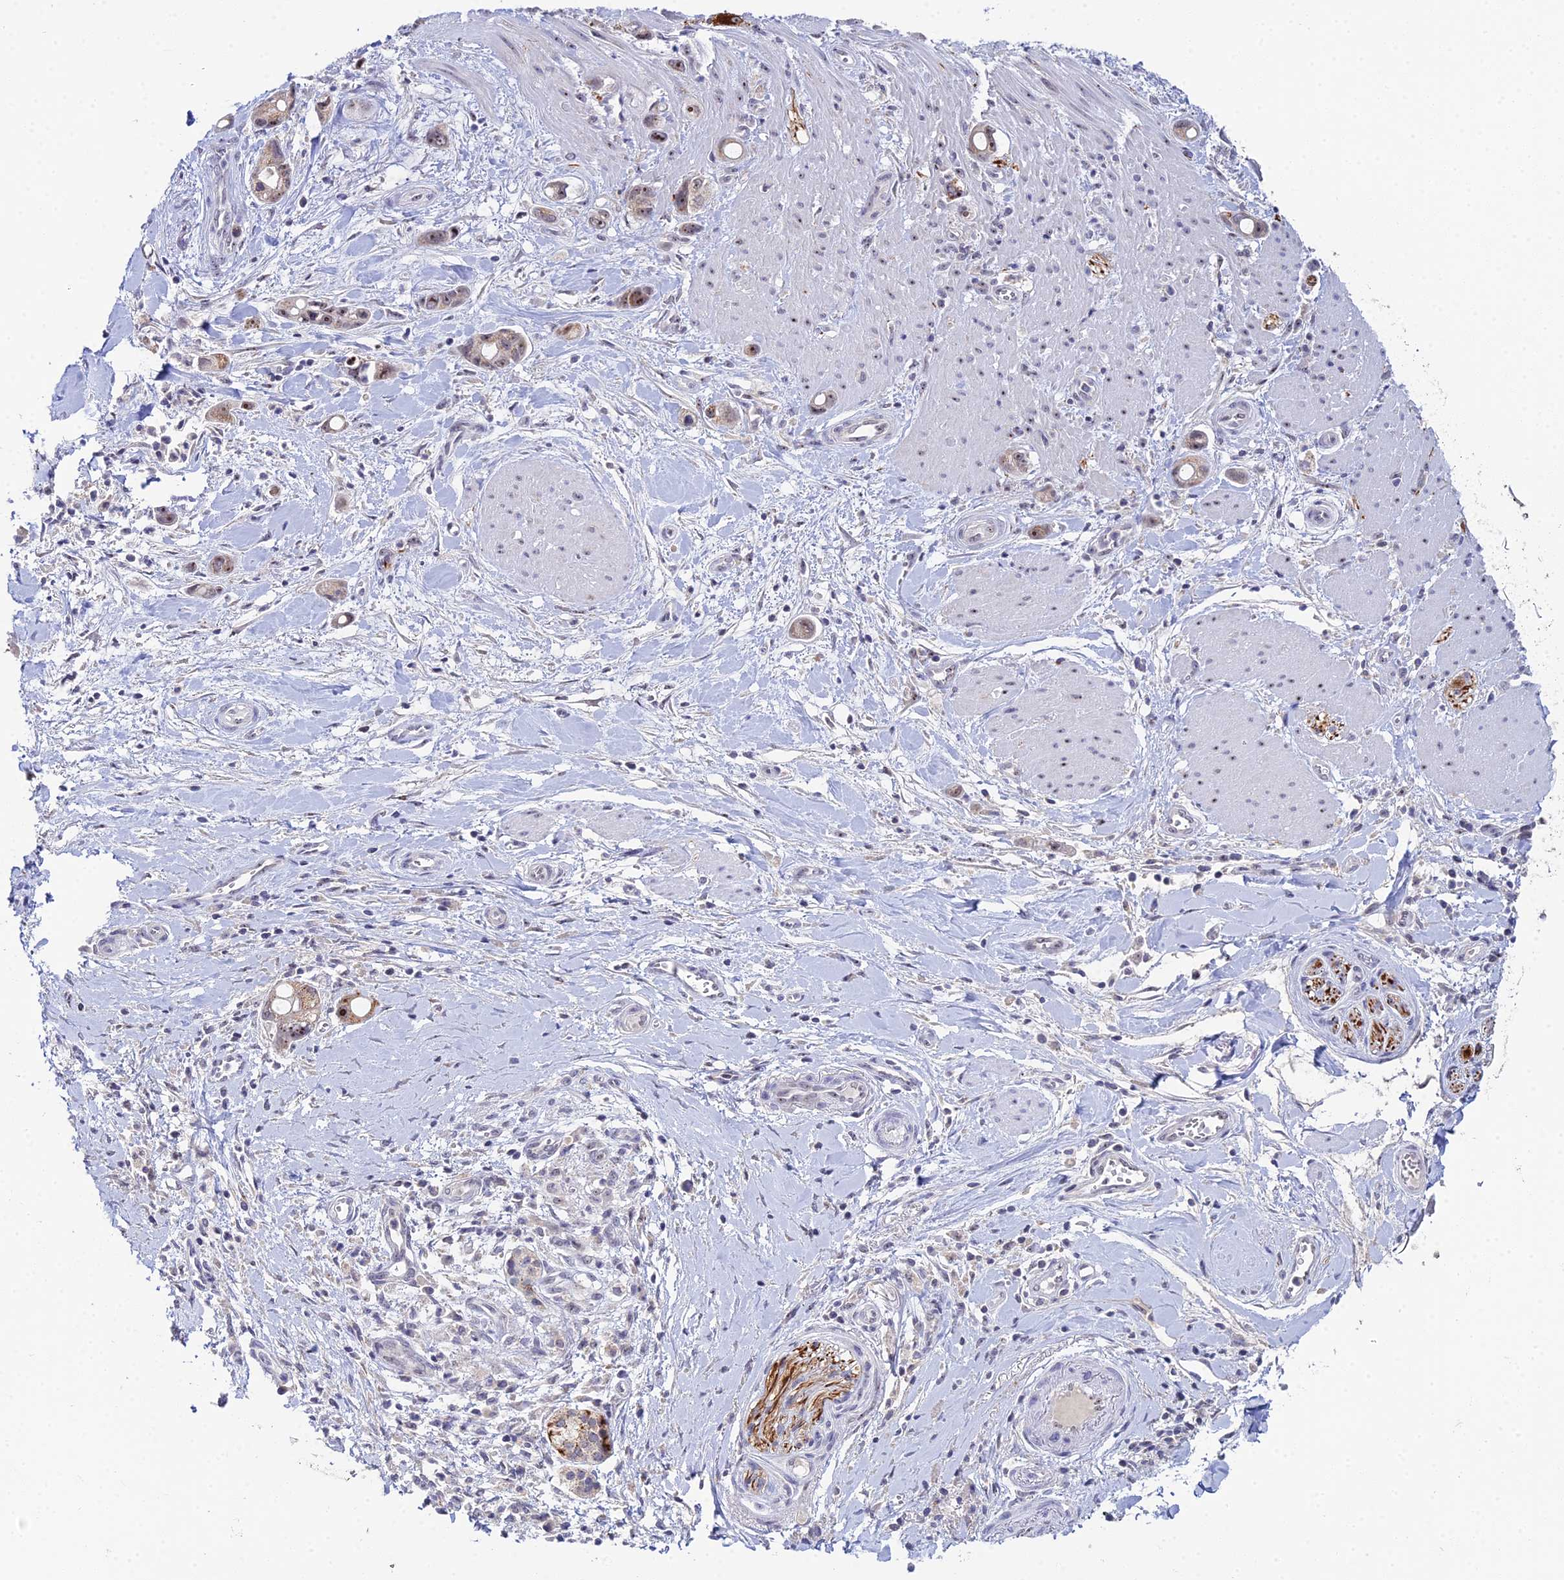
{"staining": {"intensity": "moderate", "quantity": ">75%", "location": "cytoplasmic/membranous,nuclear"}, "tissue": "pancreatic cancer", "cell_type": "Tumor cells", "image_type": "cancer", "snomed": [{"axis": "morphology", "description": "Adenocarcinoma, NOS"}, {"axis": "topography", "description": "Pancreas"}], "caption": "IHC image of neoplastic tissue: pancreatic cancer stained using immunohistochemistry exhibits medium levels of moderate protein expression localized specifically in the cytoplasmic/membranous and nuclear of tumor cells, appearing as a cytoplasmic/membranous and nuclear brown color.", "gene": "PLPP4", "patient": {"sex": "male", "age": 68}}